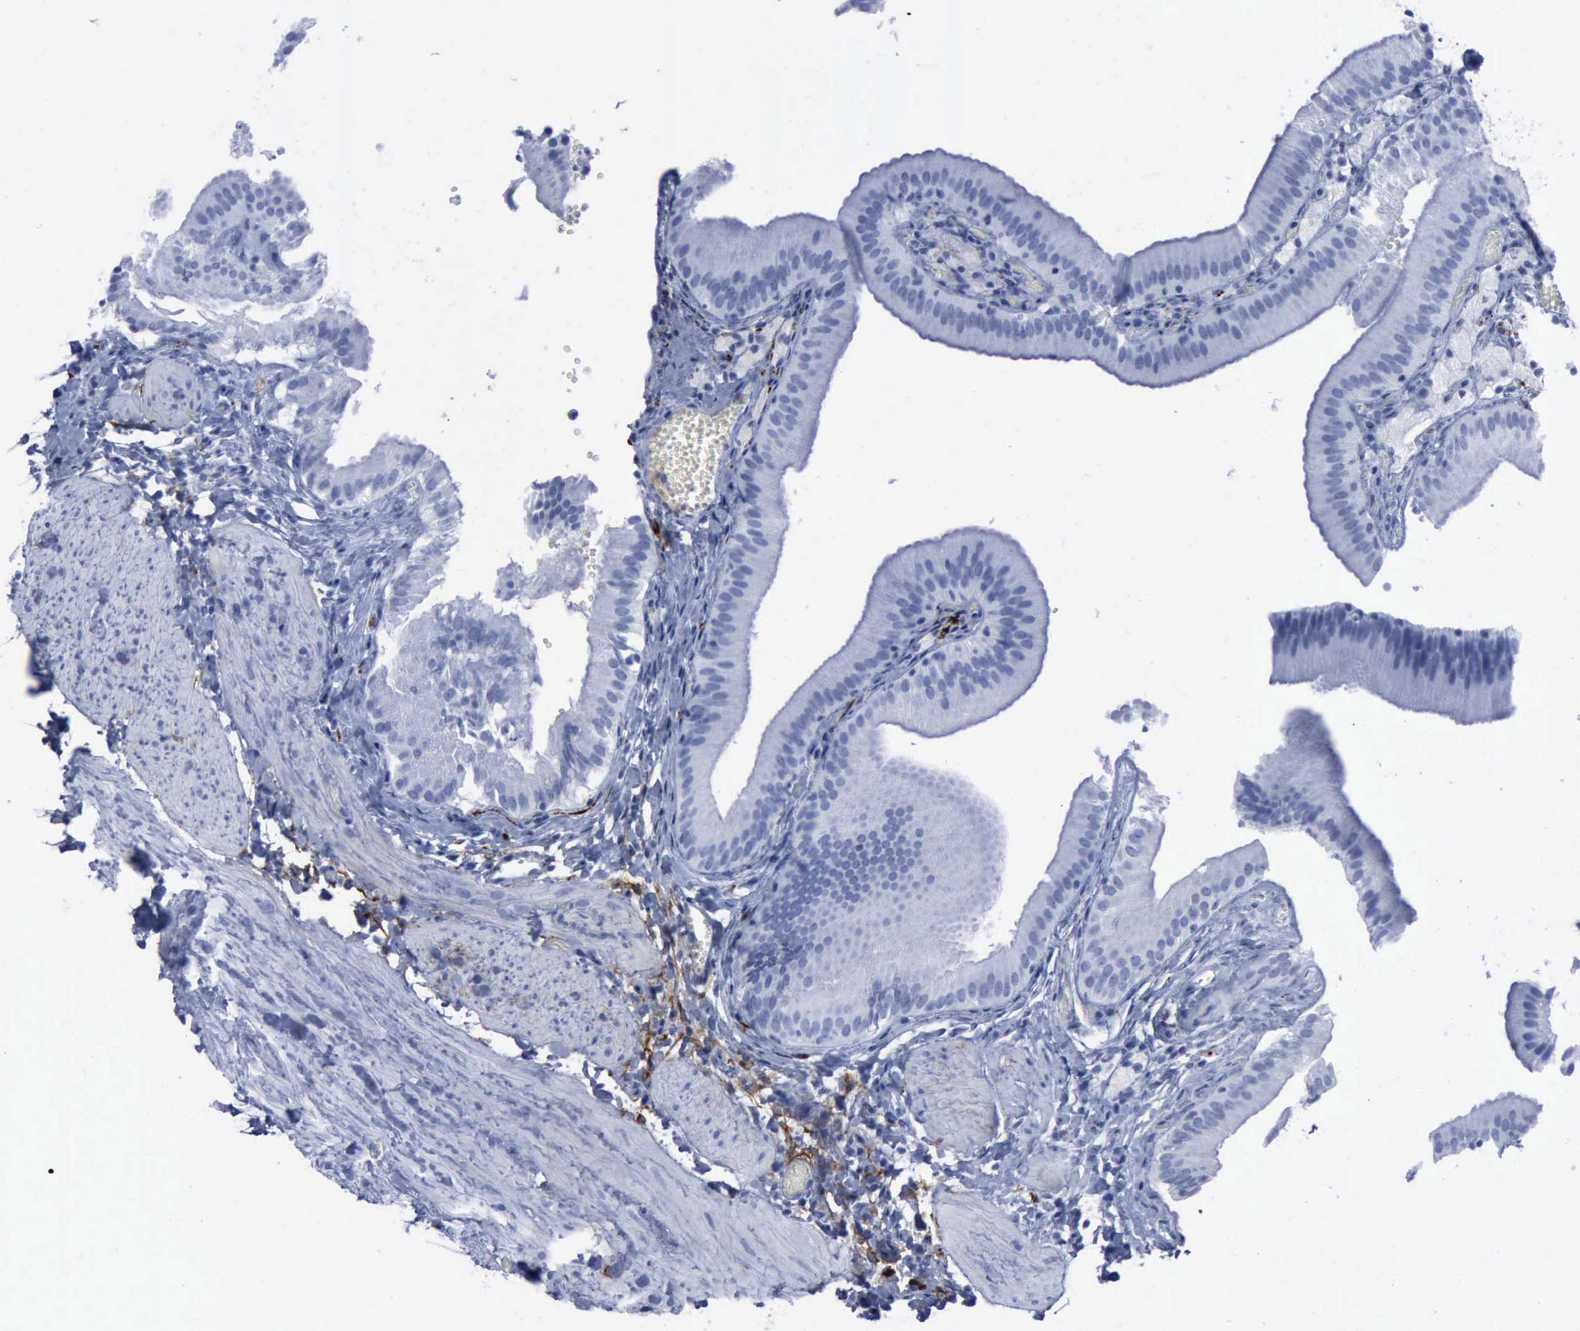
{"staining": {"intensity": "negative", "quantity": "none", "location": "none"}, "tissue": "gallbladder", "cell_type": "Glandular cells", "image_type": "normal", "snomed": [{"axis": "morphology", "description": "Normal tissue, NOS"}, {"axis": "topography", "description": "Gallbladder"}], "caption": "Protein analysis of normal gallbladder reveals no significant positivity in glandular cells. (DAB (3,3'-diaminobenzidine) immunohistochemistry visualized using brightfield microscopy, high magnification).", "gene": "NGFR", "patient": {"sex": "female", "age": 24}}